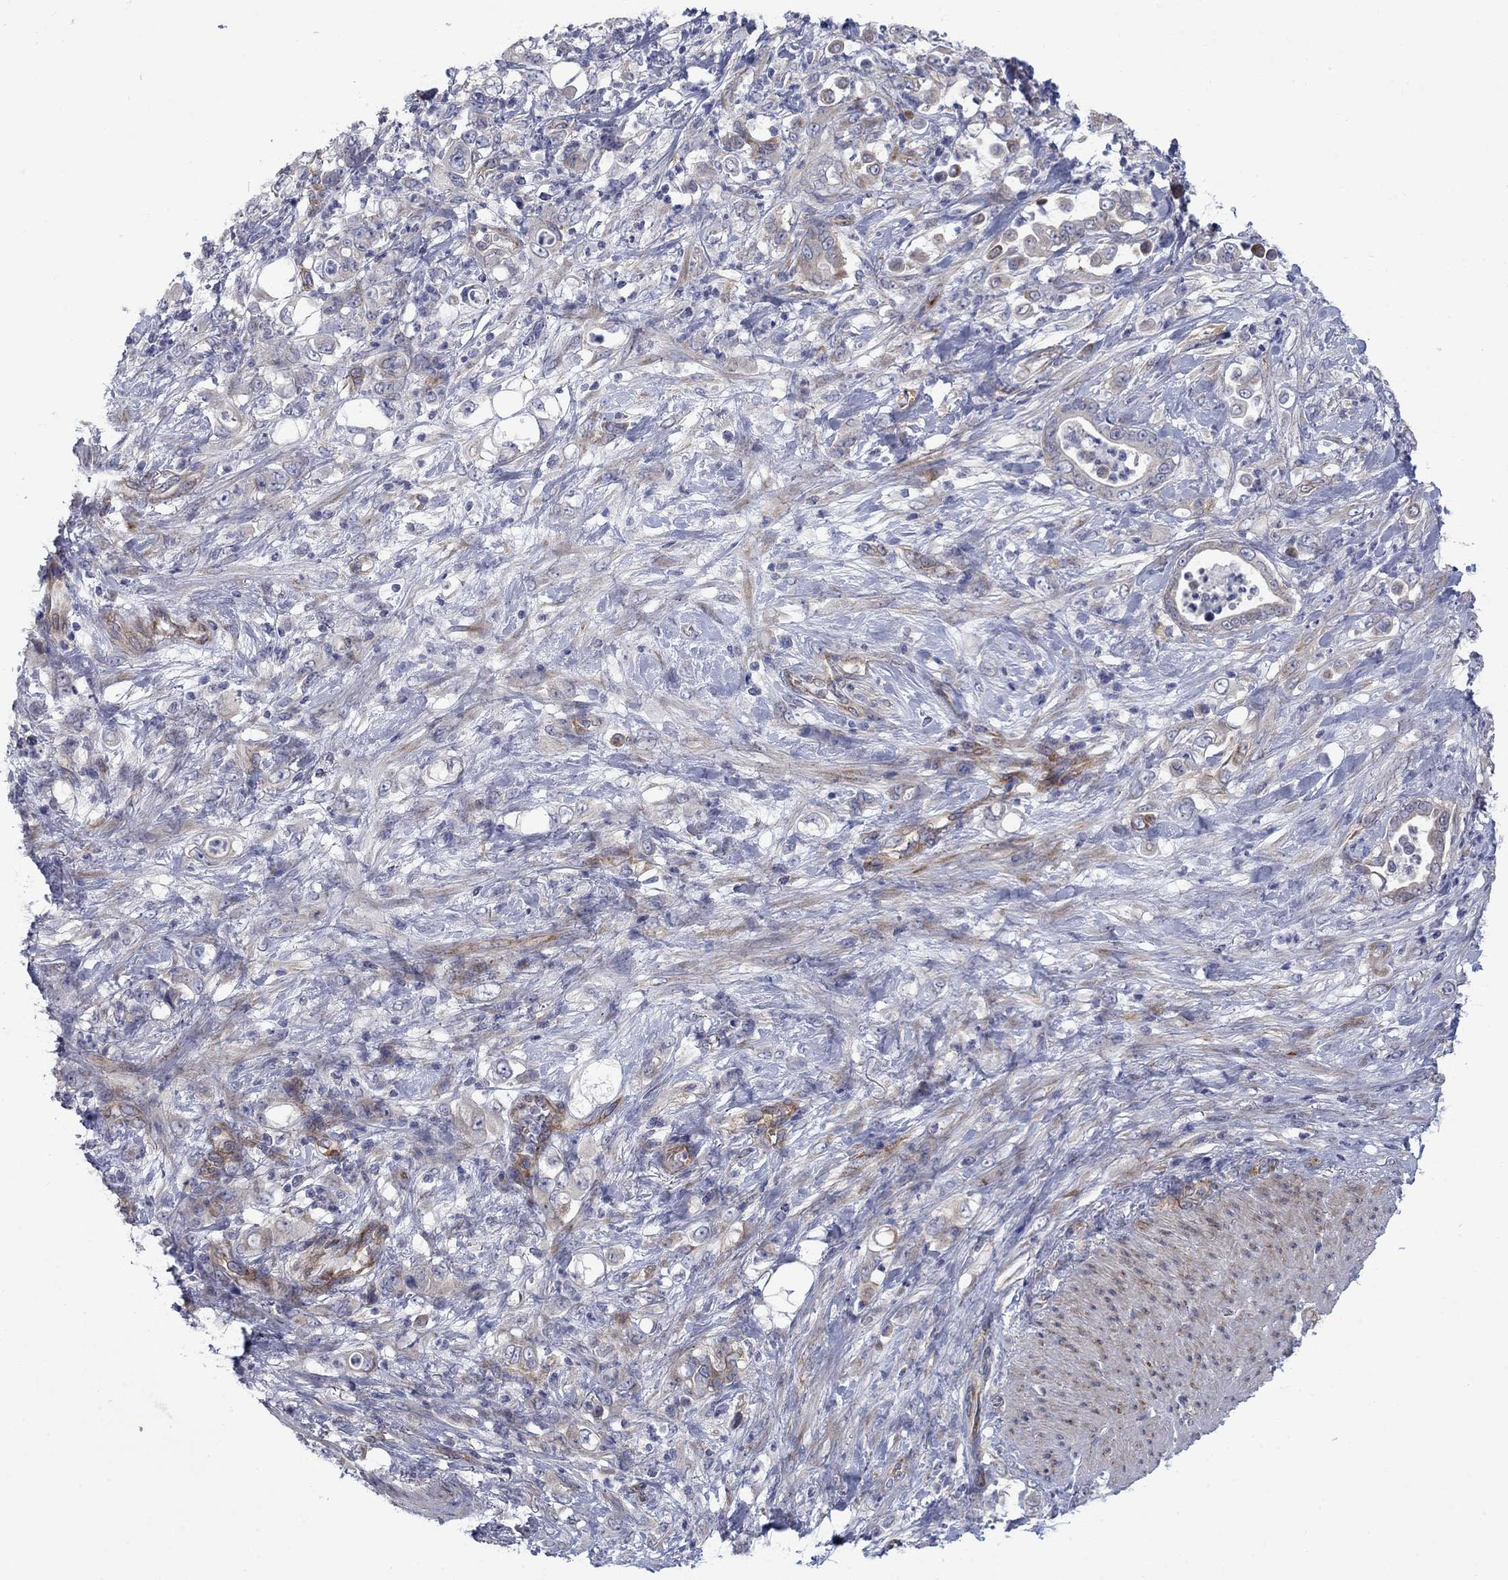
{"staining": {"intensity": "weak", "quantity": "25%-75%", "location": "cytoplasmic/membranous"}, "tissue": "stomach cancer", "cell_type": "Tumor cells", "image_type": "cancer", "snomed": [{"axis": "morphology", "description": "Adenocarcinoma, NOS"}, {"axis": "topography", "description": "Stomach"}], "caption": "High-power microscopy captured an IHC image of adenocarcinoma (stomach), revealing weak cytoplasmic/membranous positivity in approximately 25%-75% of tumor cells. (DAB IHC with brightfield microscopy, high magnification).", "gene": "FXR1", "patient": {"sex": "female", "age": 79}}